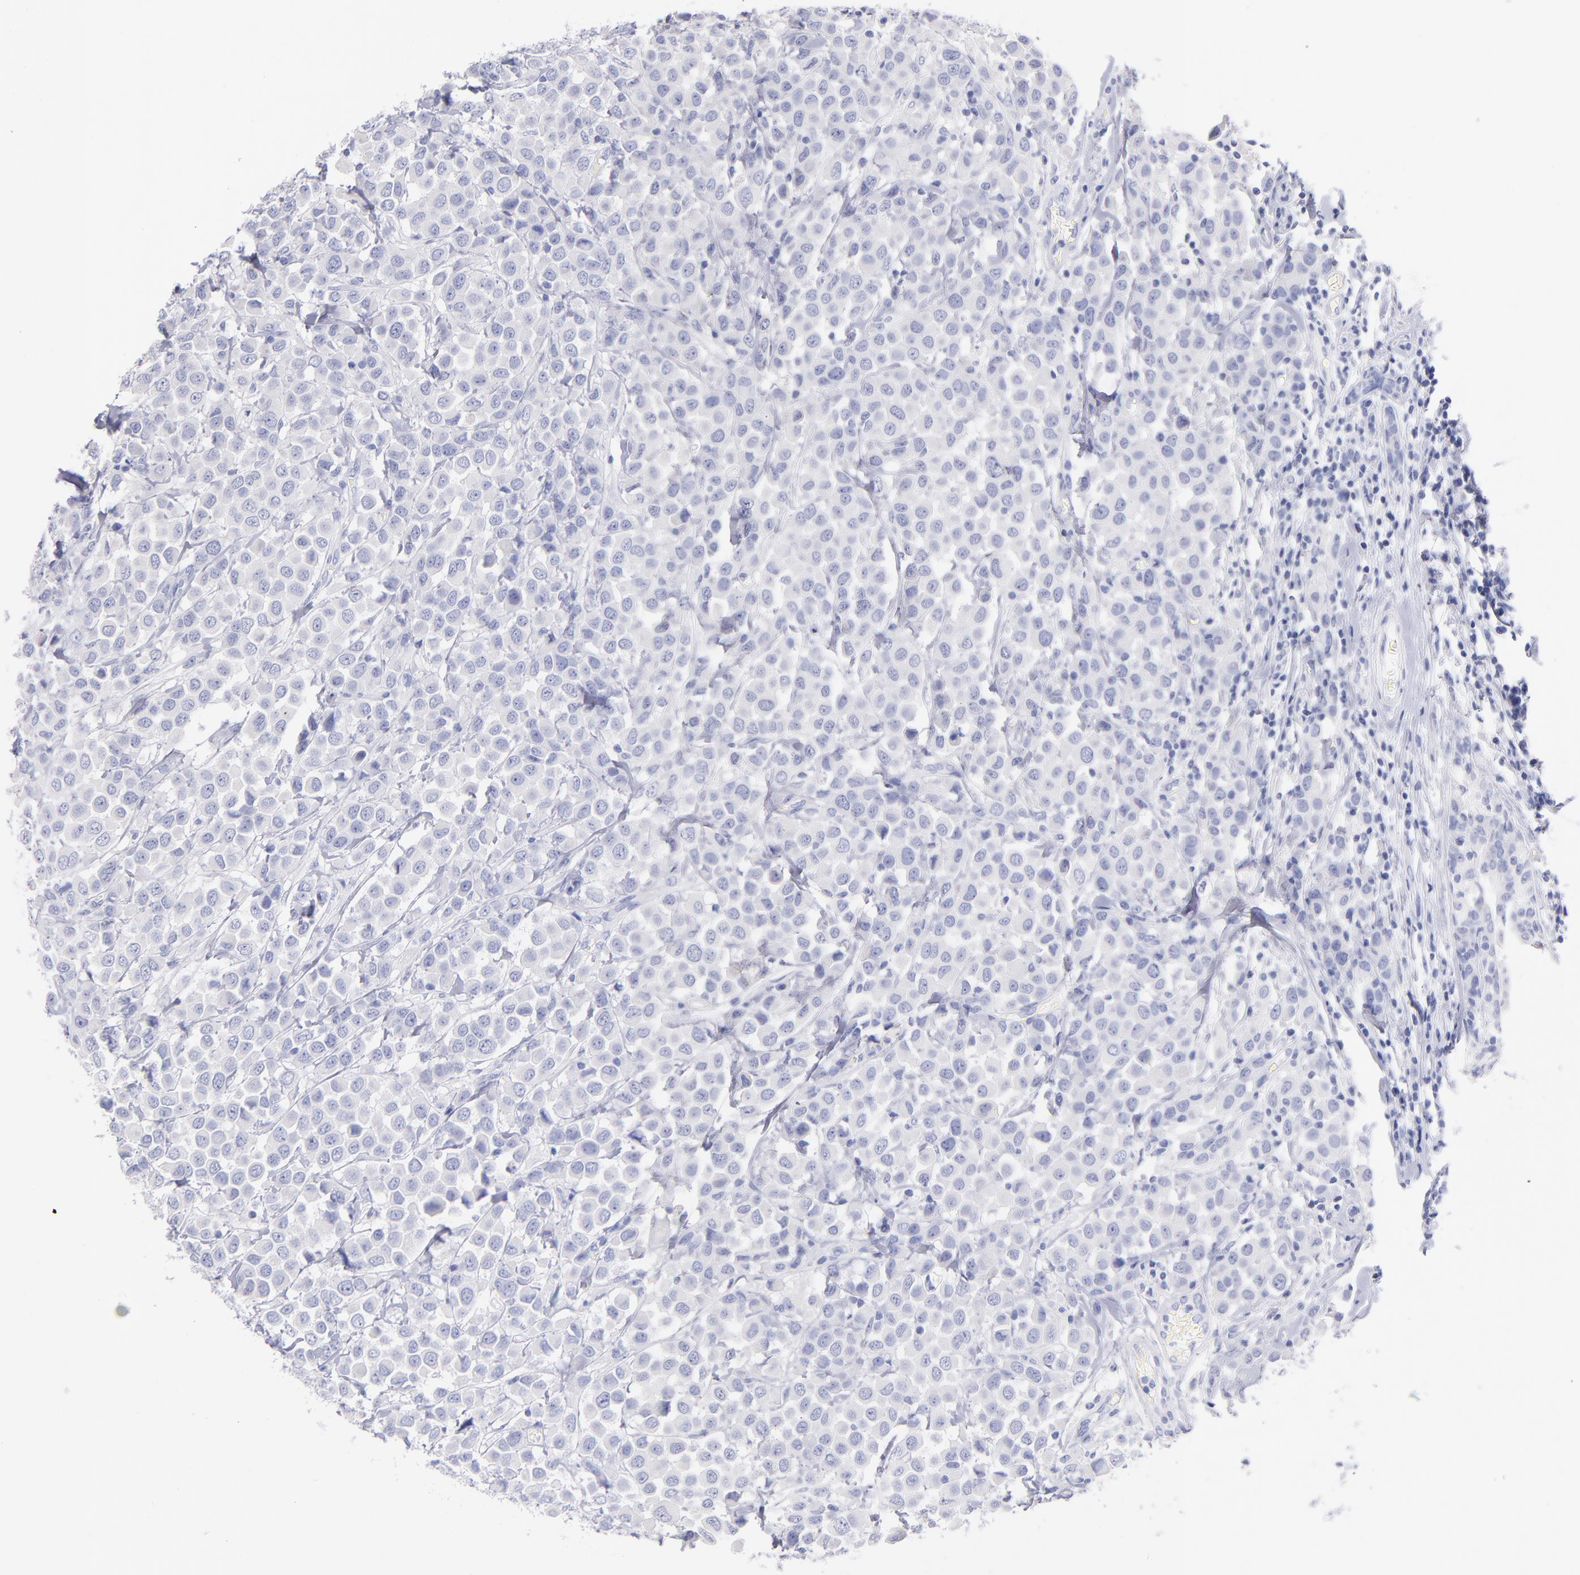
{"staining": {"intensity": "negative", "quantity": "none", "location": "none"}, "tissue": "breast cancer", "cell_type": "Tumor cells", "image_type": "cancer", "snomed": [{"axis": "morphology", "description": "Duct carcinoma"}, {"axis": "topography", "description": "Breast"}], "caption": "Human breast cancer (infiltrating ductal carcinoma) stained for a protein using IHC reveals no expression in tumor cells.", "gene": "SCGN", "patient": {"sex": "female", "age": 61}}